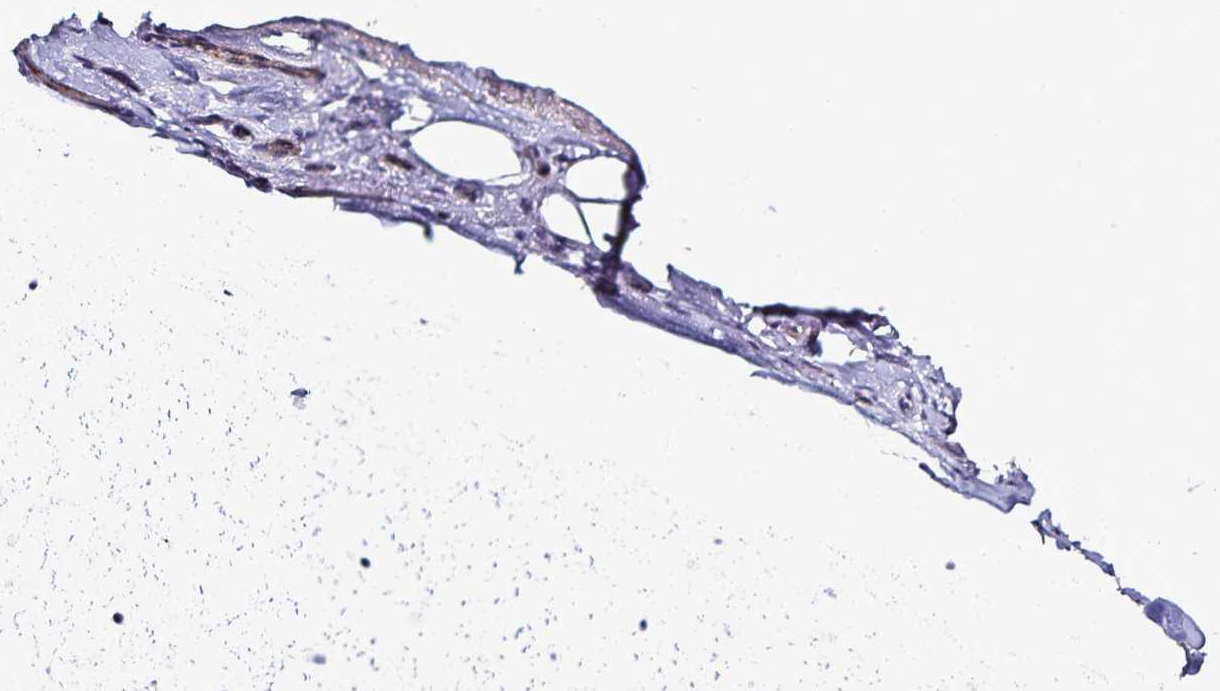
{"staining": {"intensity": "negative", "quantity": "none", "location": "none"}, "tissue": "adipose tissue", "cell_type": "Adipocytes", "image_type": "normal", "snomed": [{"axis": "morphology", "description": "Normal tissue, NOS"}, {"axis": "topography", "description": "Cartilage tissue"}], "caption": "High magnification brightfield microscopy of normal adipose tissue stained with DAB (3,3'-diaminobenzidine) (brown) and counterstained with hematoxylin (blue): adipocytes show no significant staining. The staining is performed using DAB (3,3'-diaminobenzidine) brown chromogen with nuclei counter-stained in using hematoxylin.", "gene": "ACSL5", "patient": {"sex": "male", "age": 65}}